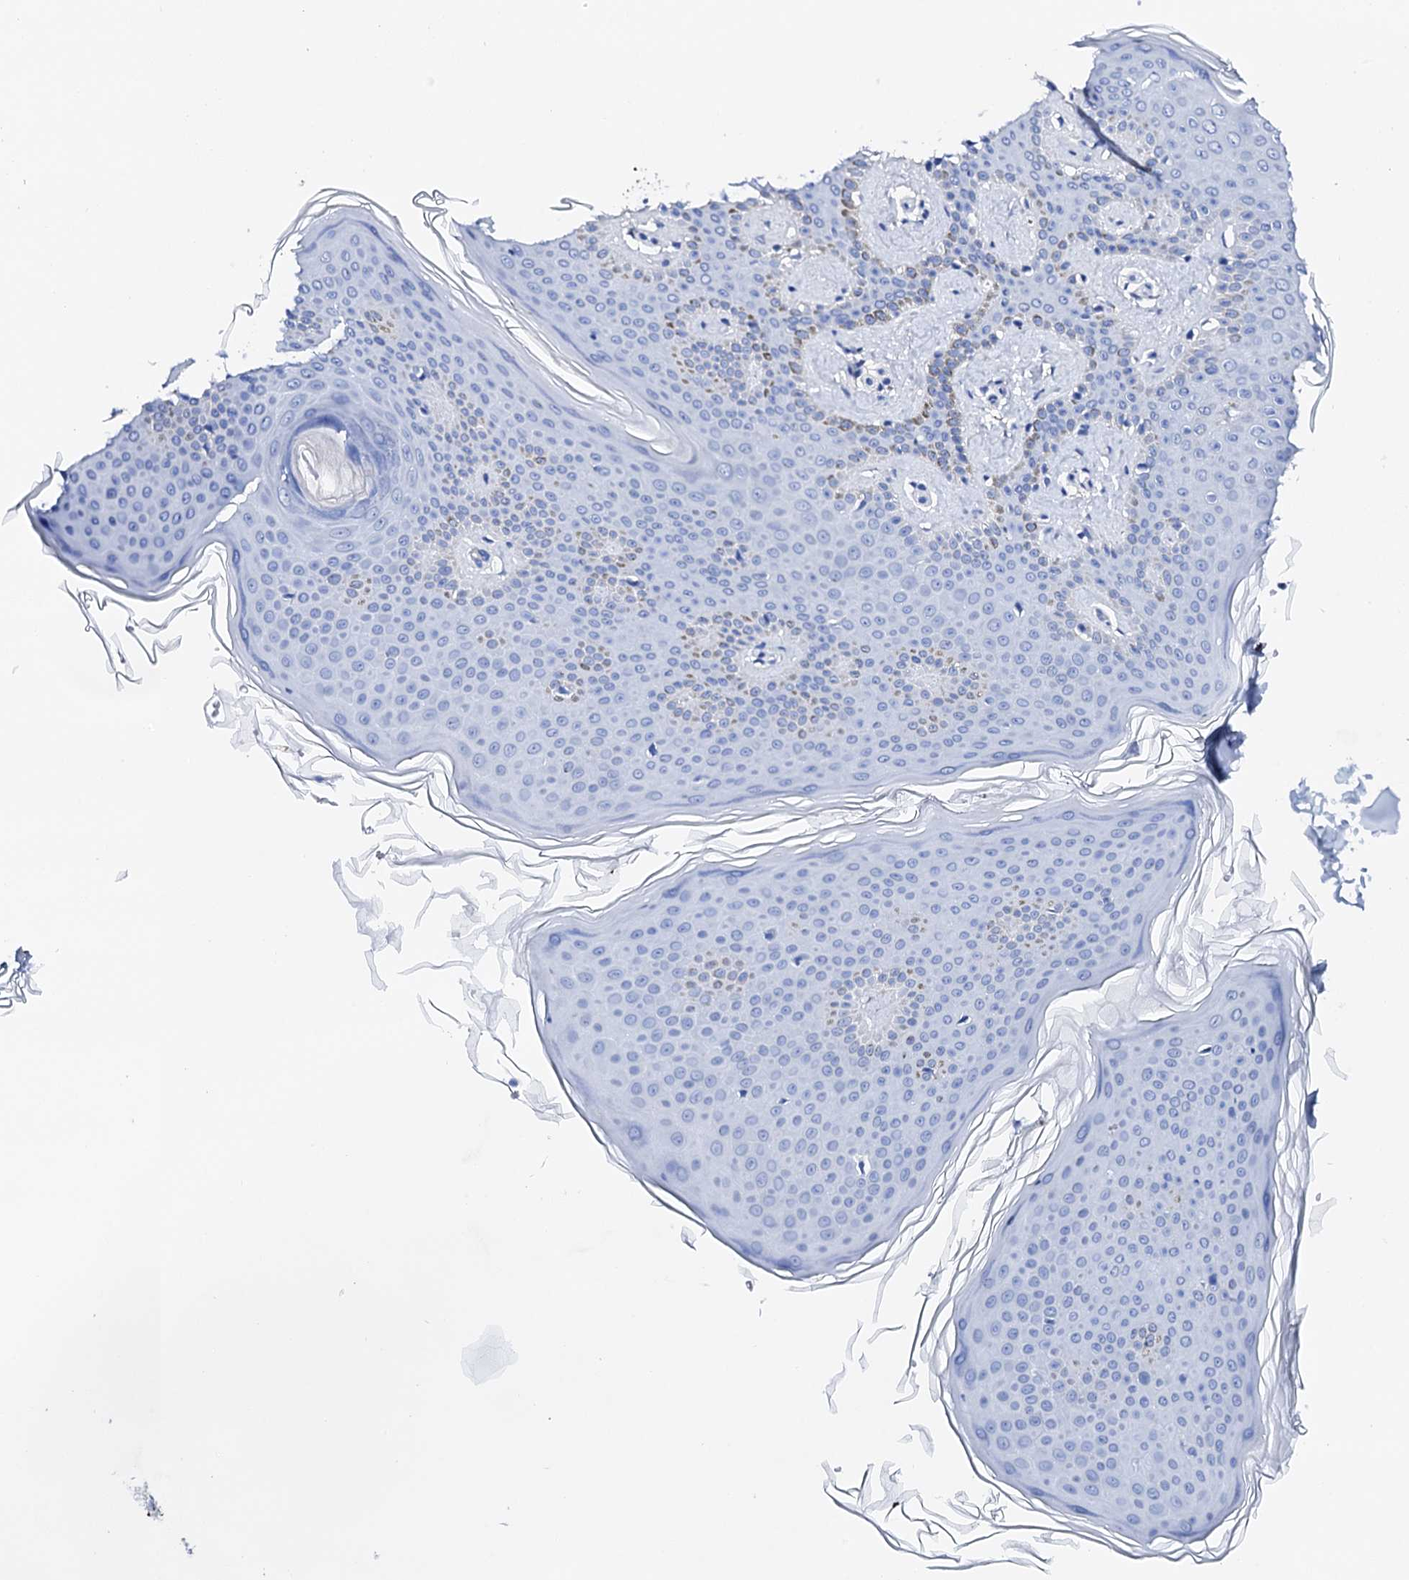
{"staining": {"intensity": "negative", "quantity": "none", "location": "none"}, "tissue": "skin", "cell_type": "Fibroblasts", "image_type": "normal", "snomed": [{"axis": "morphology", "description": "Normal tissue, NOS"}, {"axis": "topography", "description": "Skin"}], "caption": "This micrograph is of unremarkable skin stained with IHC to label a protein in brown with the nuclei are counter-stained blue. There is no staining in fibroblasts. (DAB (3,3'-diaminobenzidine) immunohistochemistry (IHC), high magnification).", "gene": "NRIP2", "patient": {"sex": "male", "age": 36}}